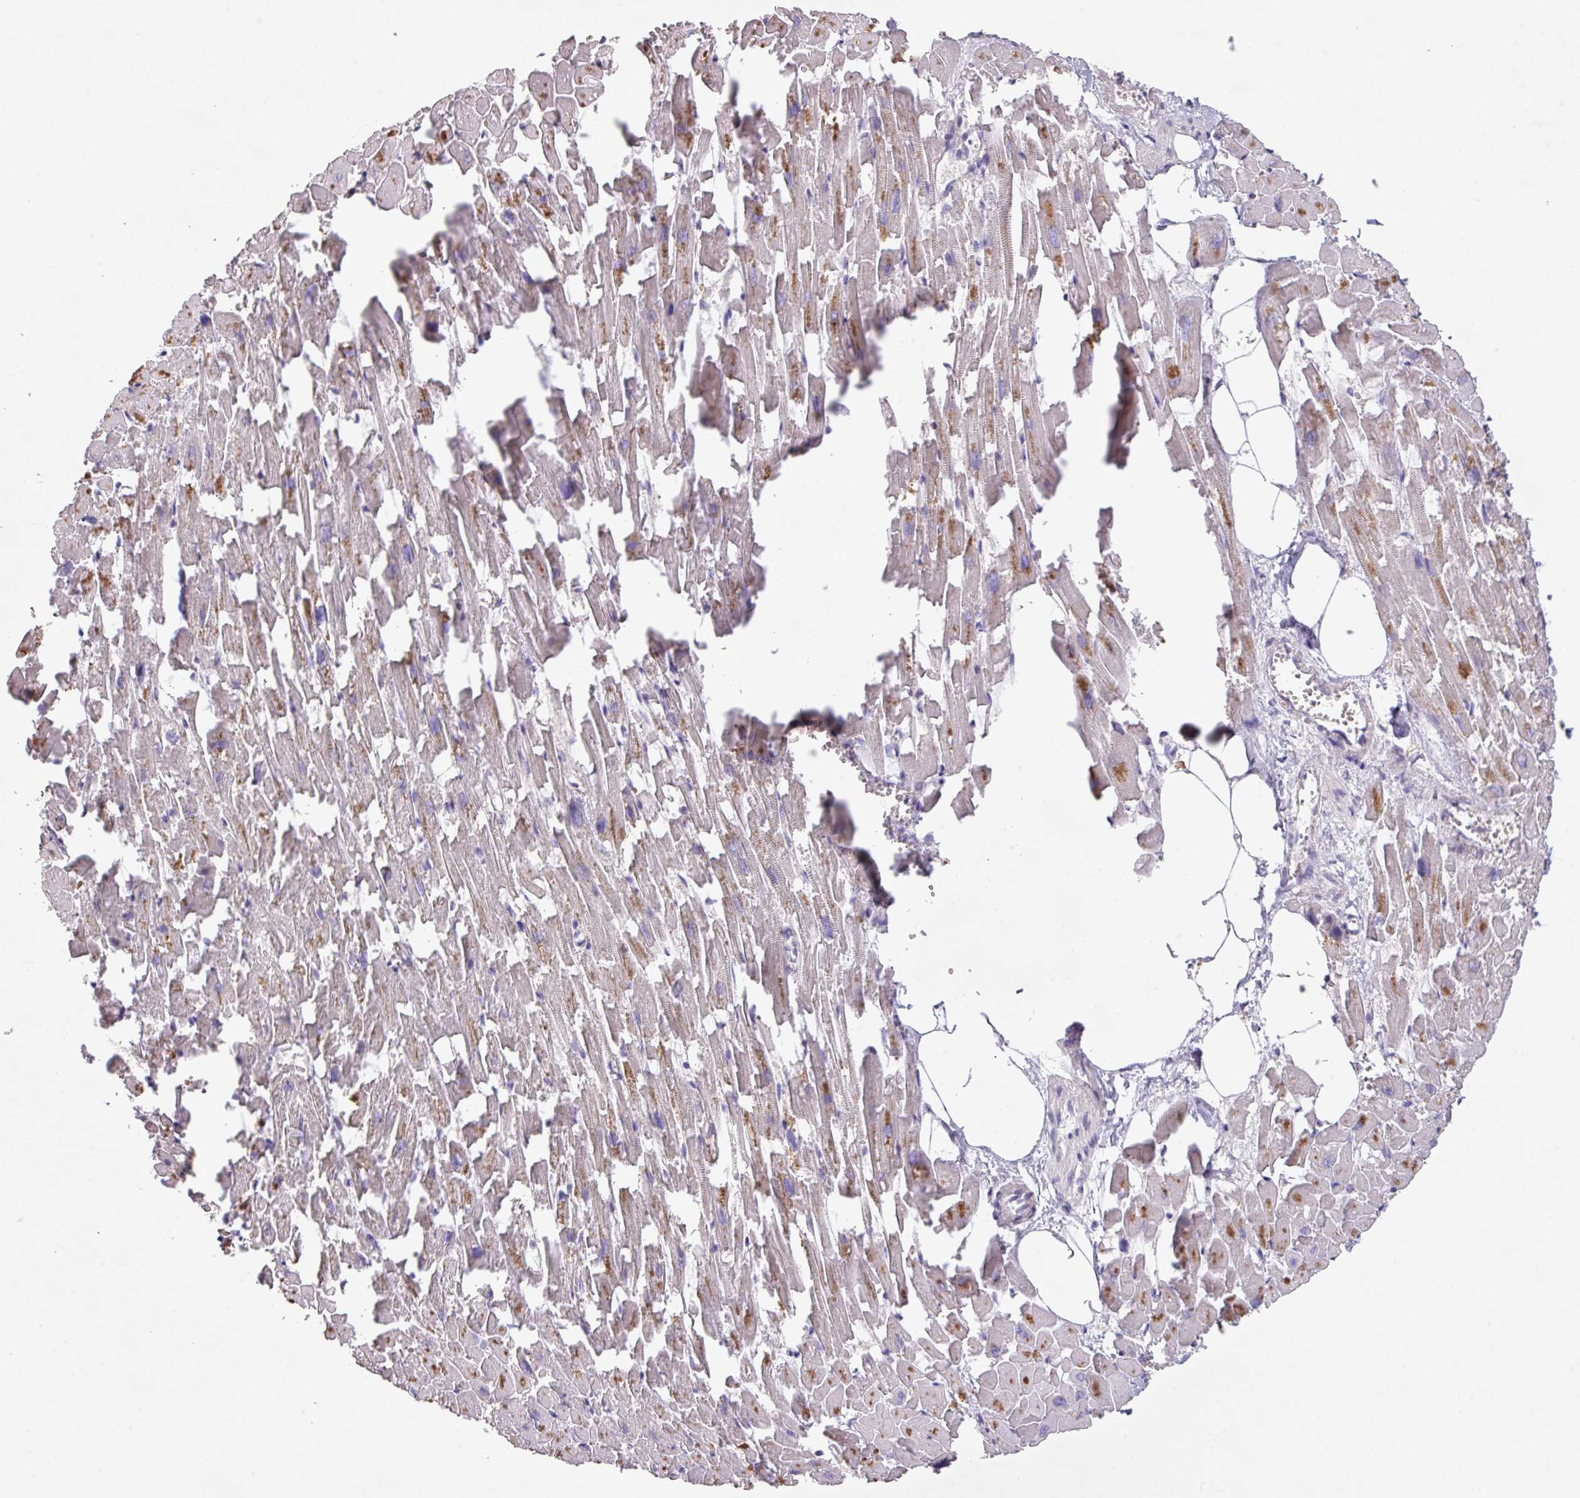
{"staining": {"intensity": "moderate", "quantity": "<25%", "location": "cytoplasmic/membranous"}, "tissue": "heart muscle", "cell_type": "Cardiomyocytes", "image_type": "normal", "snomed": [{"axis": "morphology", "description": "Normal tissue, NOS"}, {"axis": "topography", "description": "Heart"}], "caption": "DAB (3,3'-diaminobenzidine) immunohistochemical staining of benign human heart muscle demonstrates moderate cytoplasmic/membranous protein positivity in about <25% of cardiomyocytes.", "gene": "PRADC1", "patient": {"sex": "female", "age": 64}}